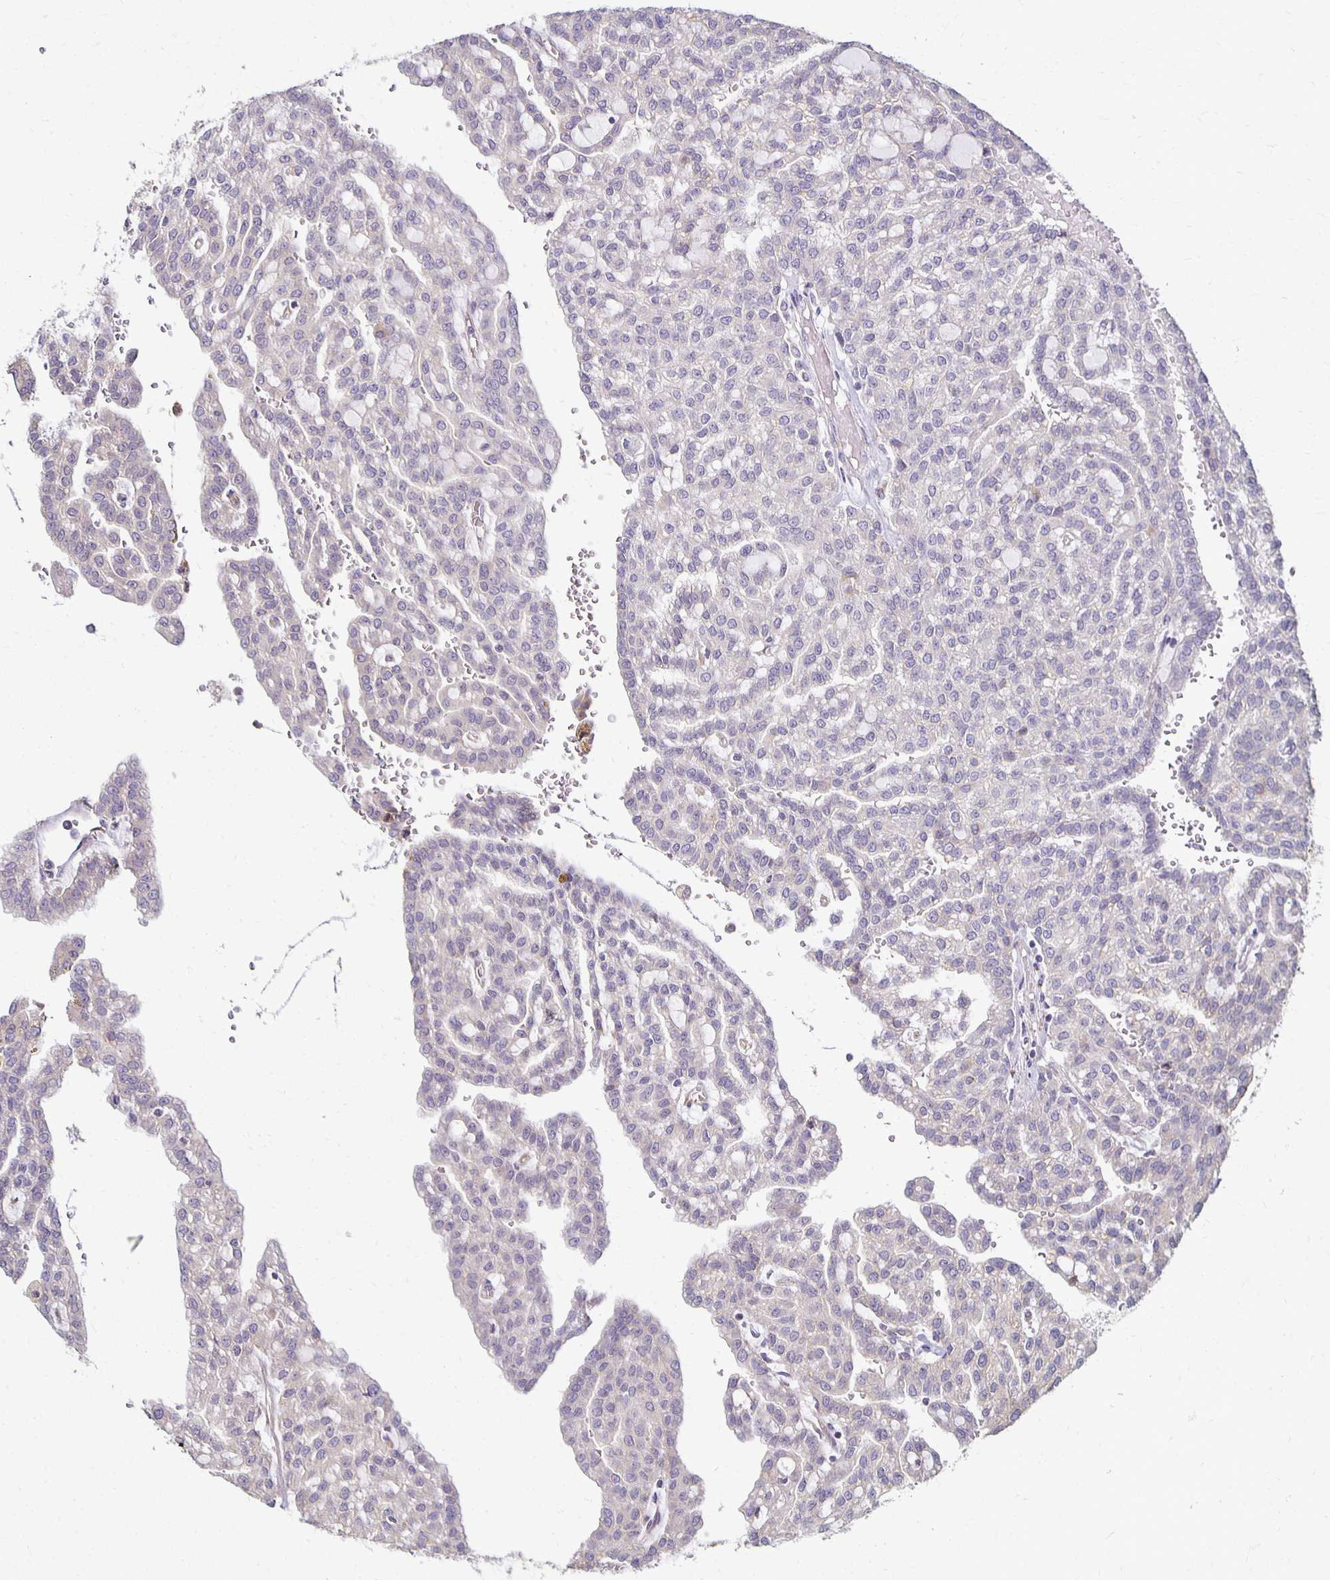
{"staining": {"intensity": "weak", "quantity": "<25%", "location": "cytoplasmic/membranous"}, "tissue": "renal cancer", "cell_type": "Tumor cells", "image_type": "cancer", "snomed": [{"axis": "morphology", "description": "Adenocarcinoma, NOS"}, {"axis": "topography", "description": "Kidney"}], "caption": "Immunohistochemistry (IHC) photomicrograph of neoplastic tissue: human renal cancer stained with DAB (3,3'-diaminobenzidine) exhibits no significant protein expression in tumor cells. (IHC, brightfield microscopy, high magnification).", "gene": "GPX4", "patient": {"sex": "male", "age": 63}}